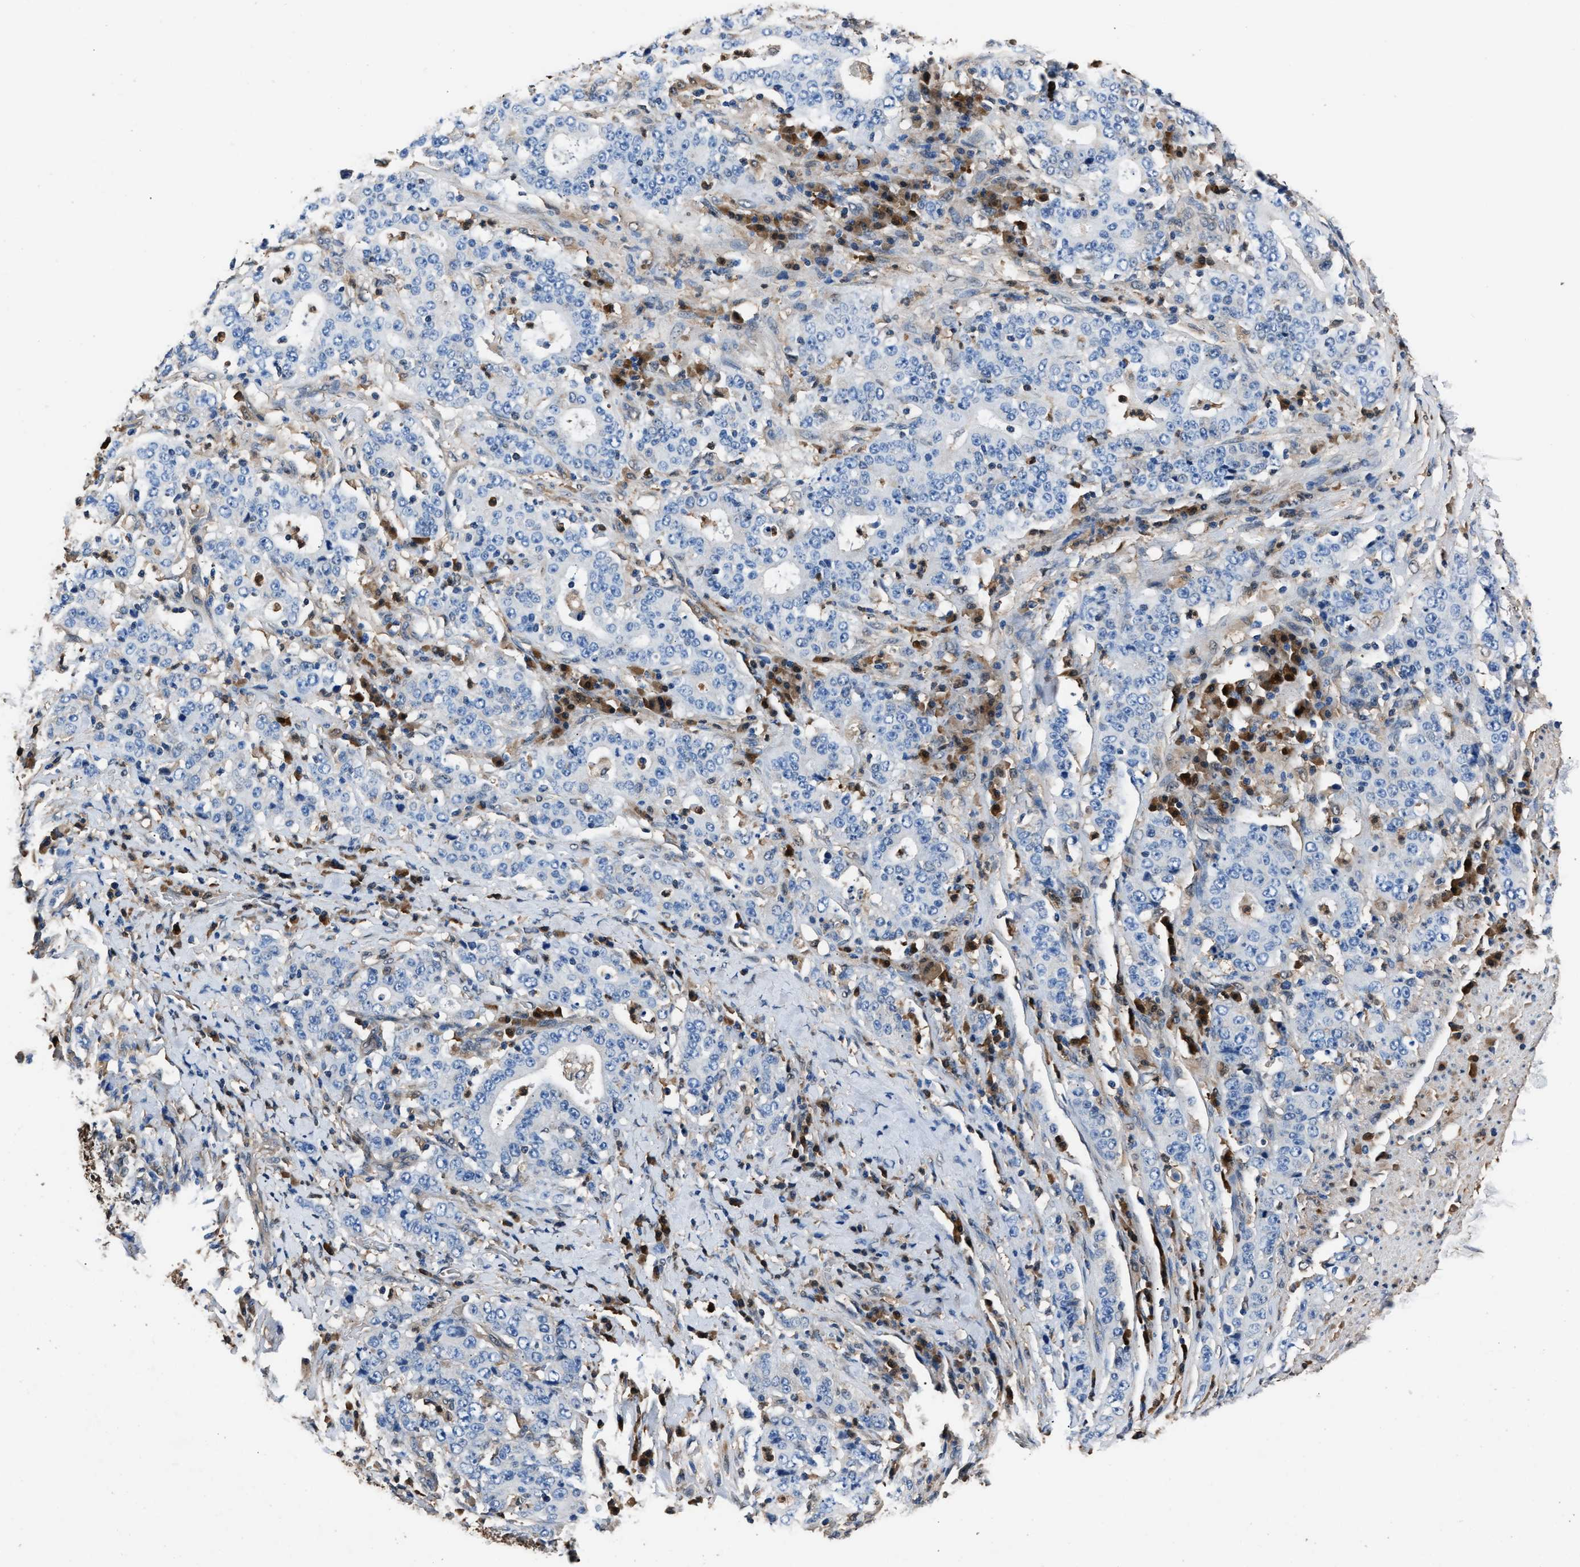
{"staining": {"intensity": "negative", "quantity": "none", "location": "none"}, "tissue": "stomach cancer", "cell_type": "Tumor cells", "image_type": "cancer", "snomed": [{"axis": "morphology", "description": "Normal tissue, NOS"}, {"axis": "morphology", "description": "Adenocarcinoma, NOS"}, {"axis": "topography", "description": "Stomach, upper"}, {"axis": "topography", "description": "Stomach"}], "caption": "This is a micrograph of IHC staining of adenocarcinoma (stomach), which shows no expression in tumor cells.", "gene": "GSTP1", "patient": {"sex": "male", "age": 59}}